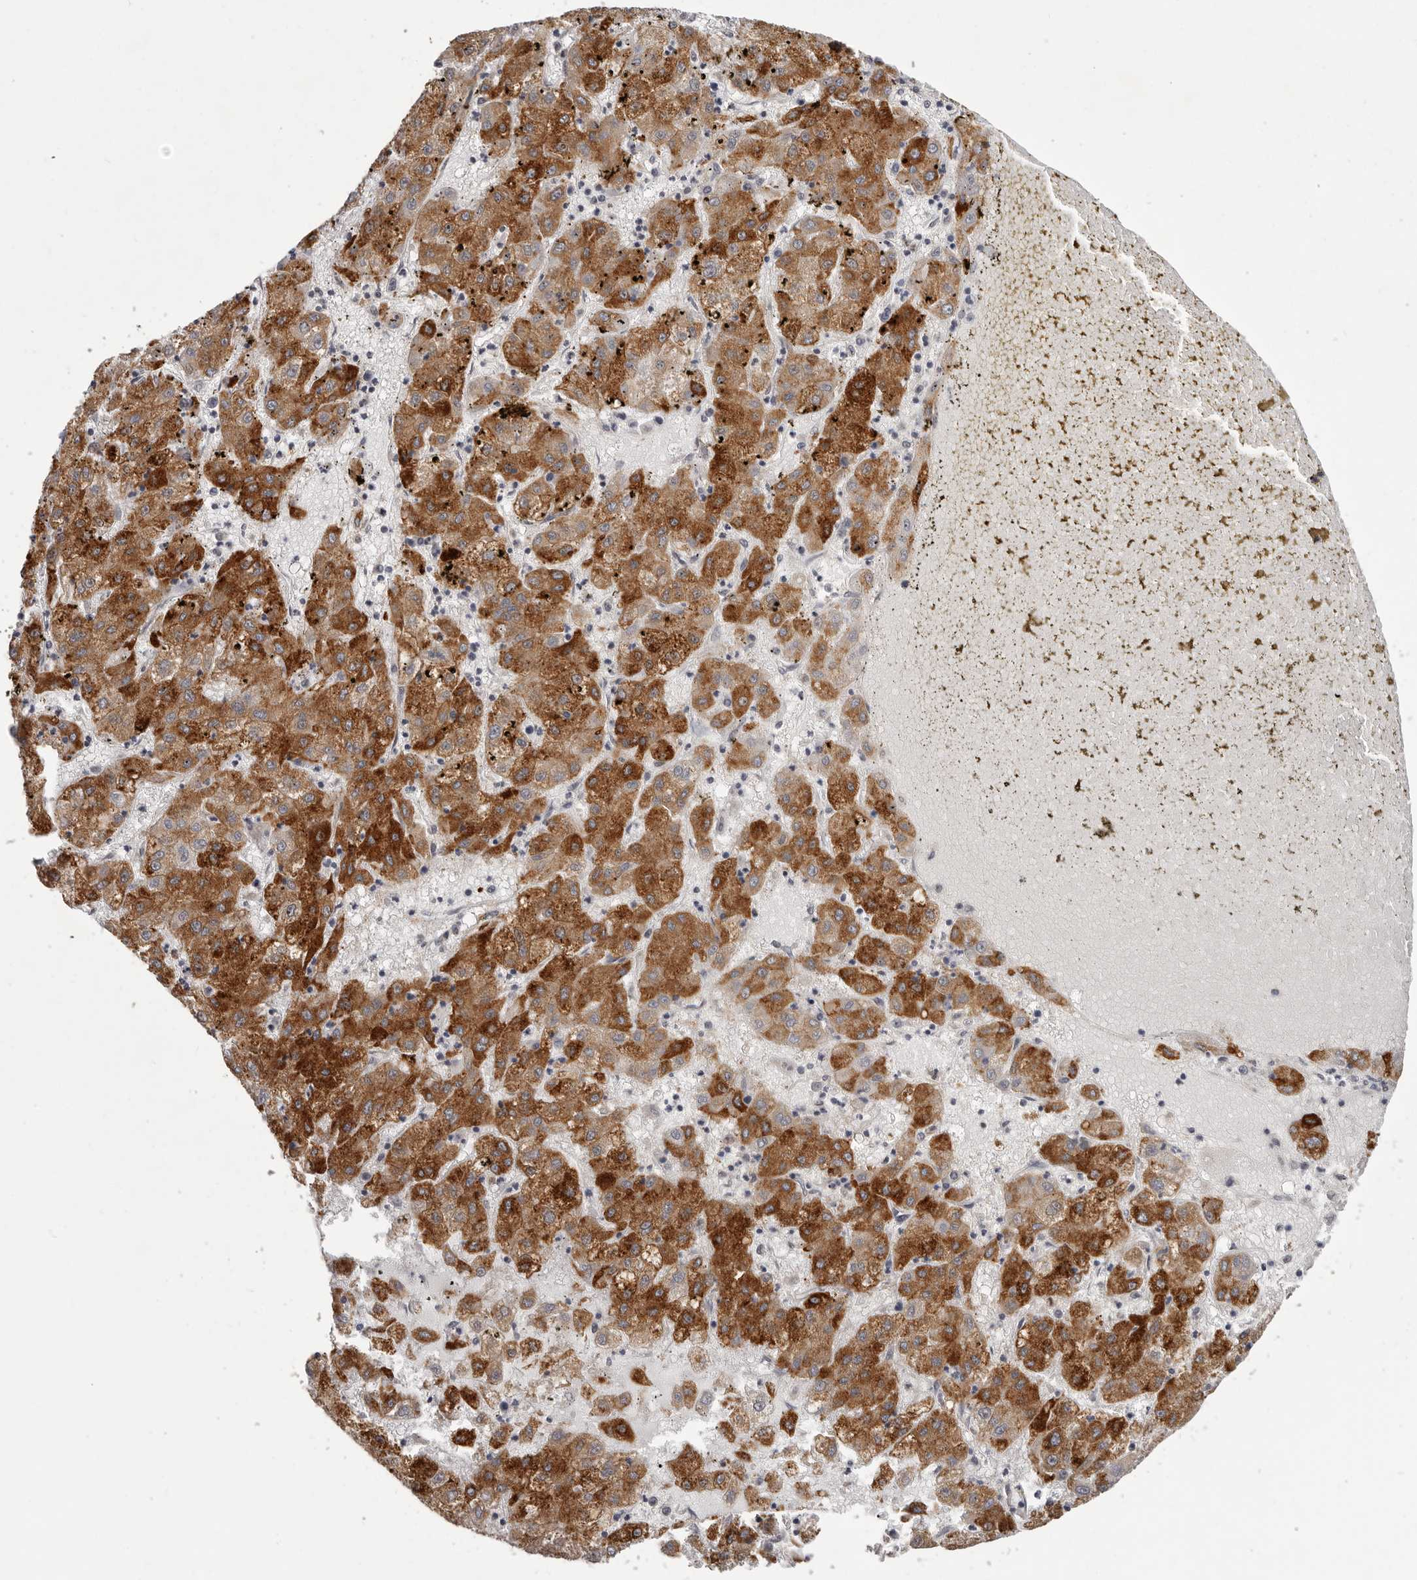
{"staining": {"intensity": "strong", "quantity": ">75%", "location": "cytoplasmic/membranous"}, "tissue": "liver cancer", "cell_type": "Tumor cells", "image_type": "cancer", "snomed": [{"axis": "morphology", "description": "Carcinoma, Hepatocellular, NOS"}, {"axis": "topography", "description": "Liver"}], "caption": "A micrograph showing strong cytoplasmic/membranous staining in about >75% of tumor cells in liver hepatocellular carcinoma, as visualized by brown immunohistochemical staining.", "gene": "RNF2", "patient": {"sex": "male", "age": 72}}